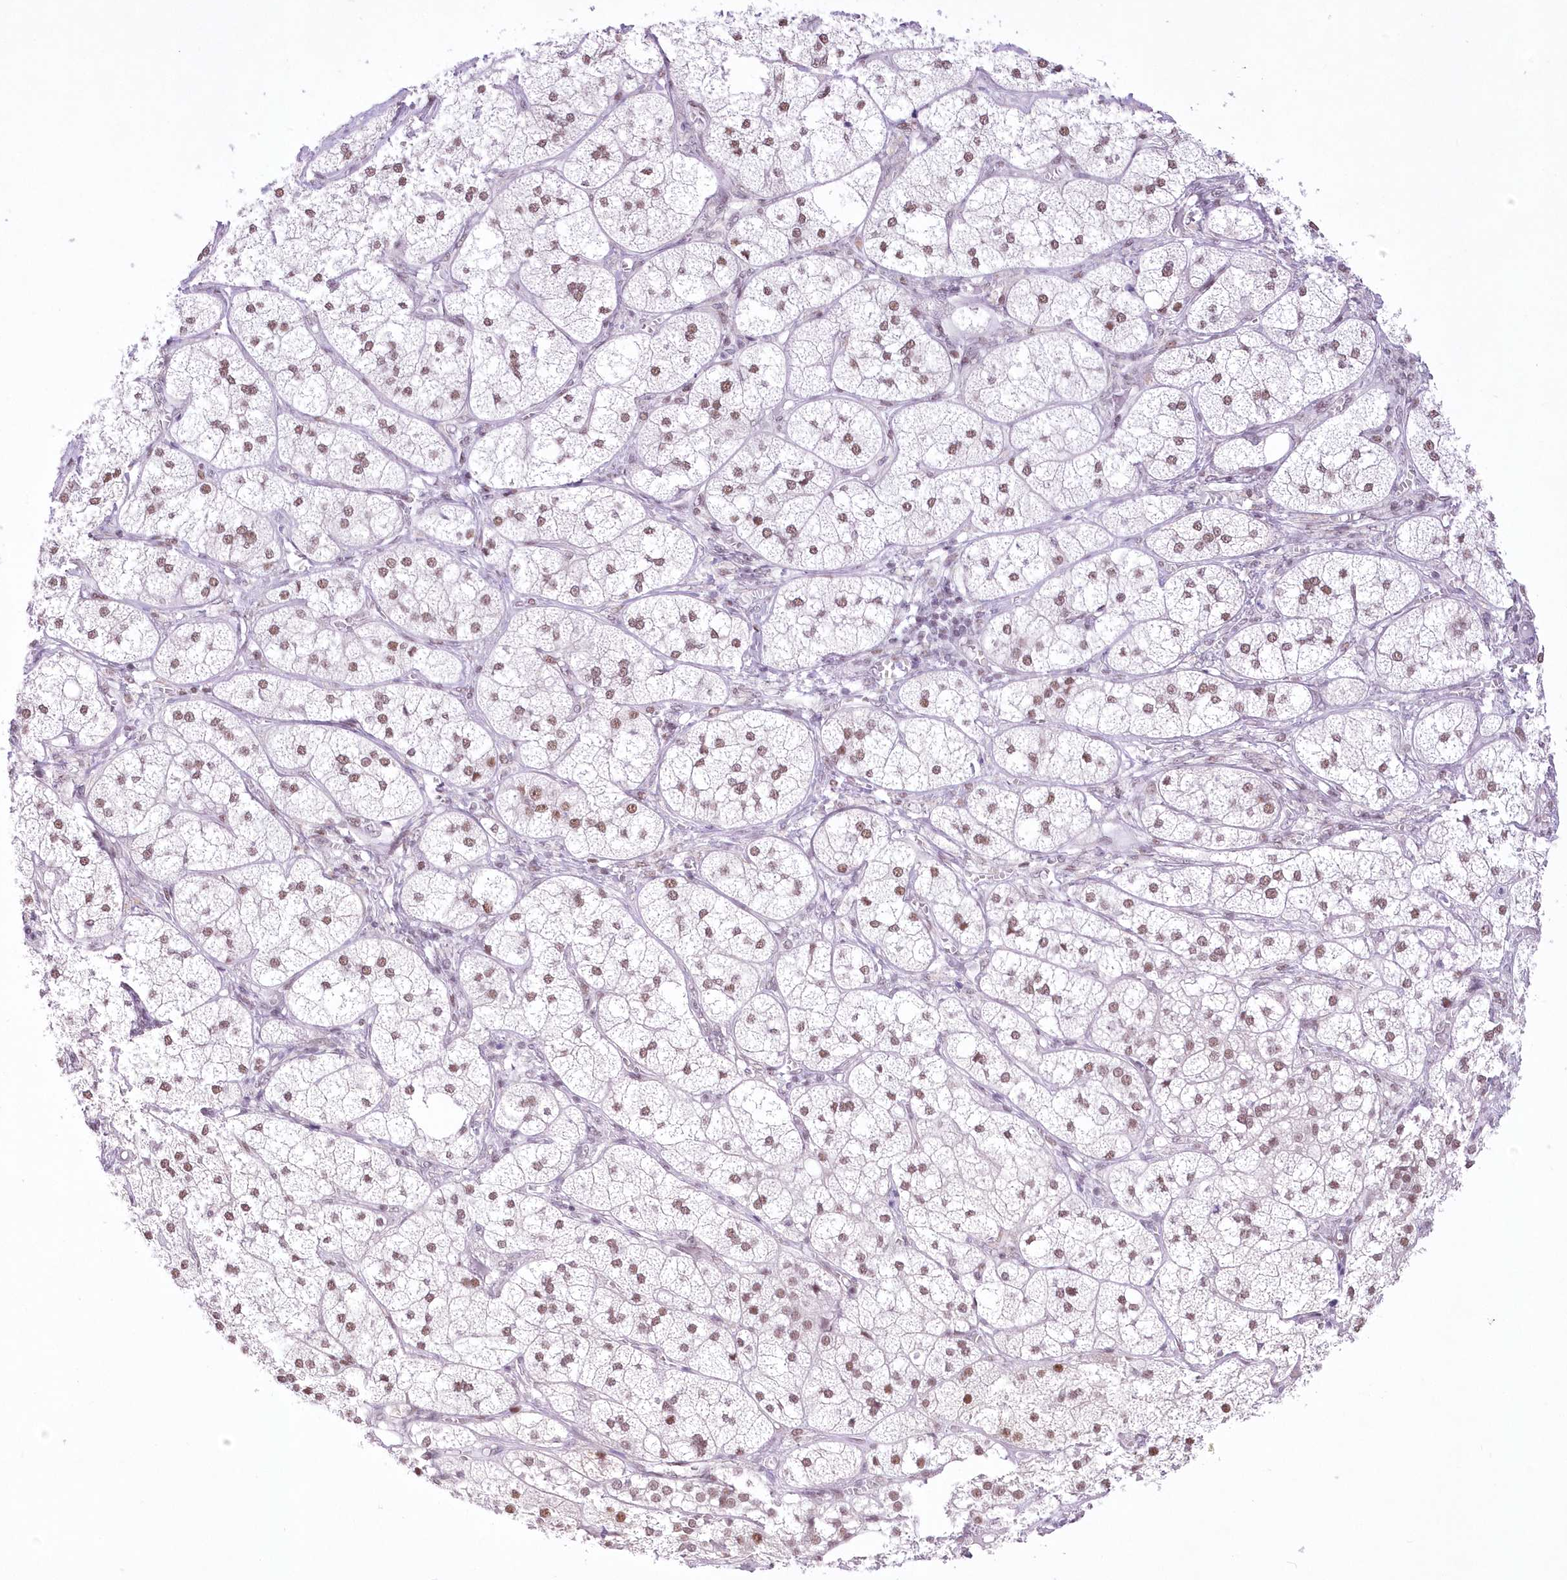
{"staining": {"intensity": "moderate", "quantity": ">75%", "location": "nuclear"}, "tissue": "adrenal gland", "cell_type": "Glandular cells", "image_type": "normal", "snomed": [{"axis": "morphology", "description": "Normal tissue, NOS"}, {"axis": "topography", "description": "Adrenal gland"}], "caption": "IHC (DAB) staining of normal human adrenal gland reveals moderate nuclear protein expression in approximately >75% of glandular cells.", "gene": "NSUN2", "patient": {"sex": "female", "age": 61}}